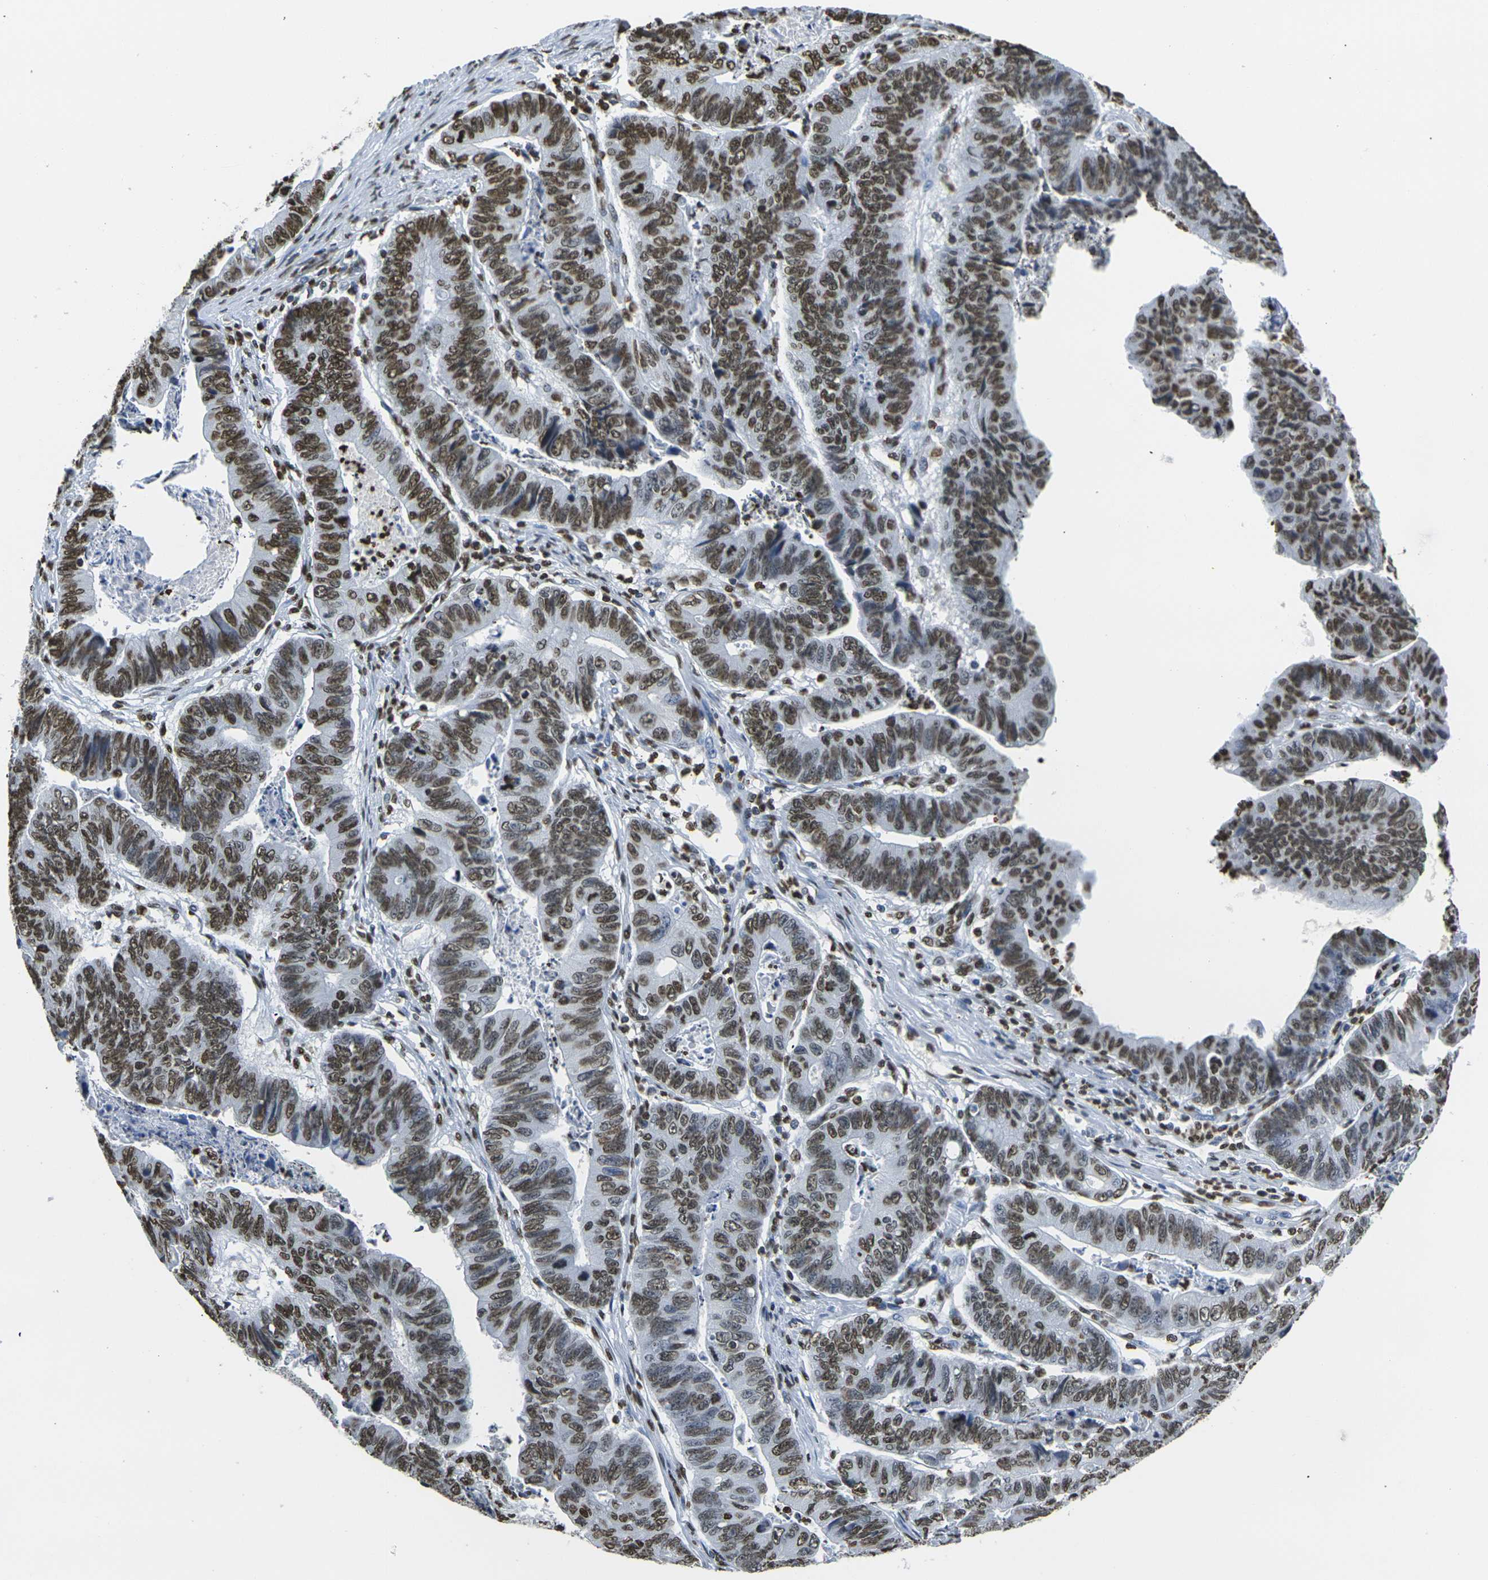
{"staining": {"intensity": "strong", "quantity": ">75%", "location": "nuclear"}, "tissue": "stomach cancer", "cell_type": "Tumor cells", "image_type": "cancer", "snomed": [{"axis": "morphology", "description": "Adenocarcinoma, NOS"}, {"axis": "topography", "description": "Stomach, lower"}], "caption": "This is an image of immunohistochemistry staining of stomach cancer (adenocarcinoma), which shows strong staining in the nuclear of tumor cells.", "gene": "DRAXIN", "patient": {"sex": "male", "age": 77}}